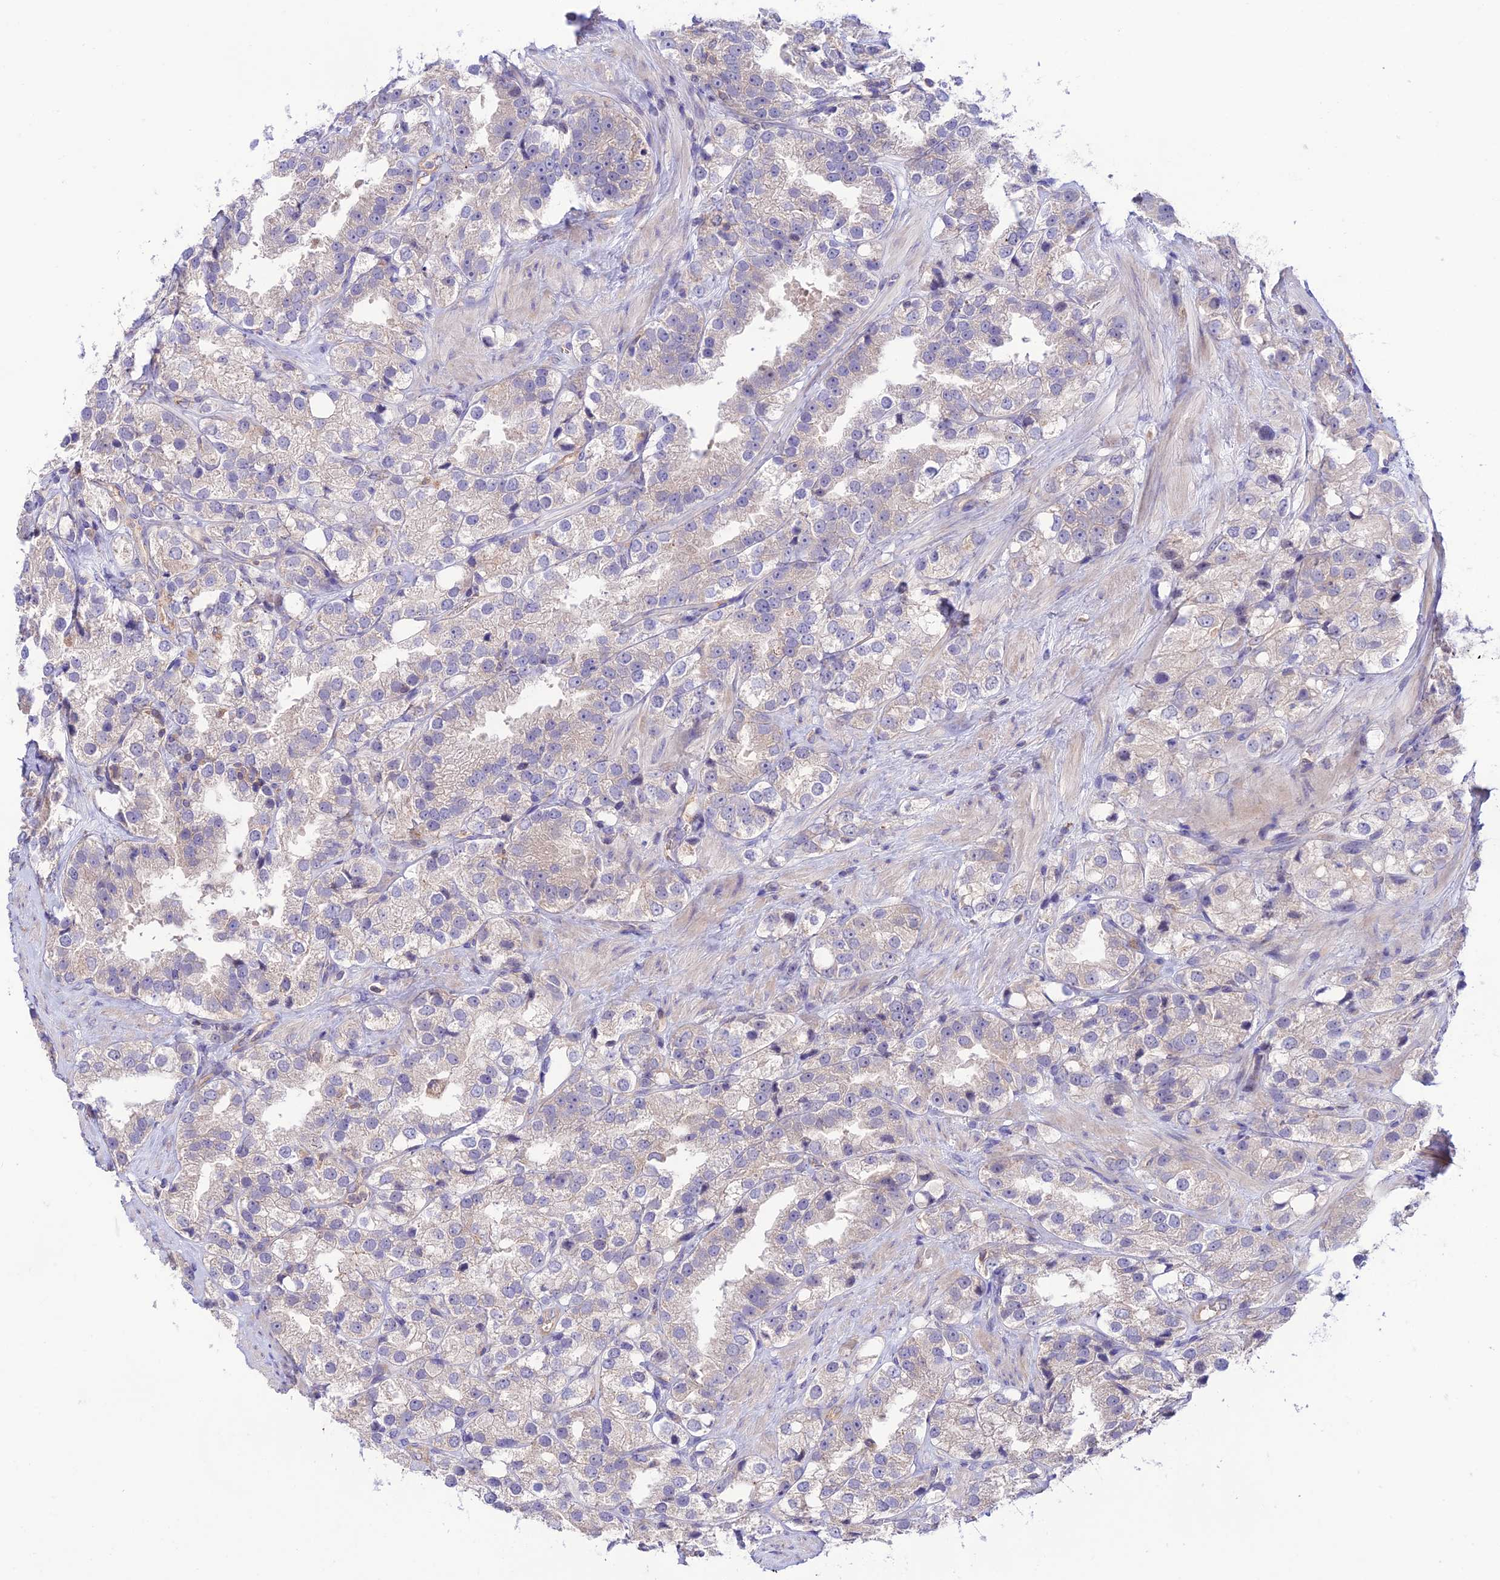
{"staining": {"intensity": "negative", "quantity": "none", "location": "none"}, "tissue": "prostate cancer", "cell_type": "Tumor cells", "image_type": "cancer", "snomed": [{"axis": "morphology", "description": "Adenocarcinoma, NOS"}, {"axis": "topography", "description": "Prostate"}], "caption": "Tumor cells show no significant protein expression in prostate cancer. The staining is performed using DAB brown chromogen with nuclei counter-stained in using hematoxylin.", "gene": "BRME1", "patient": {"sex": "male", "age": 79}}